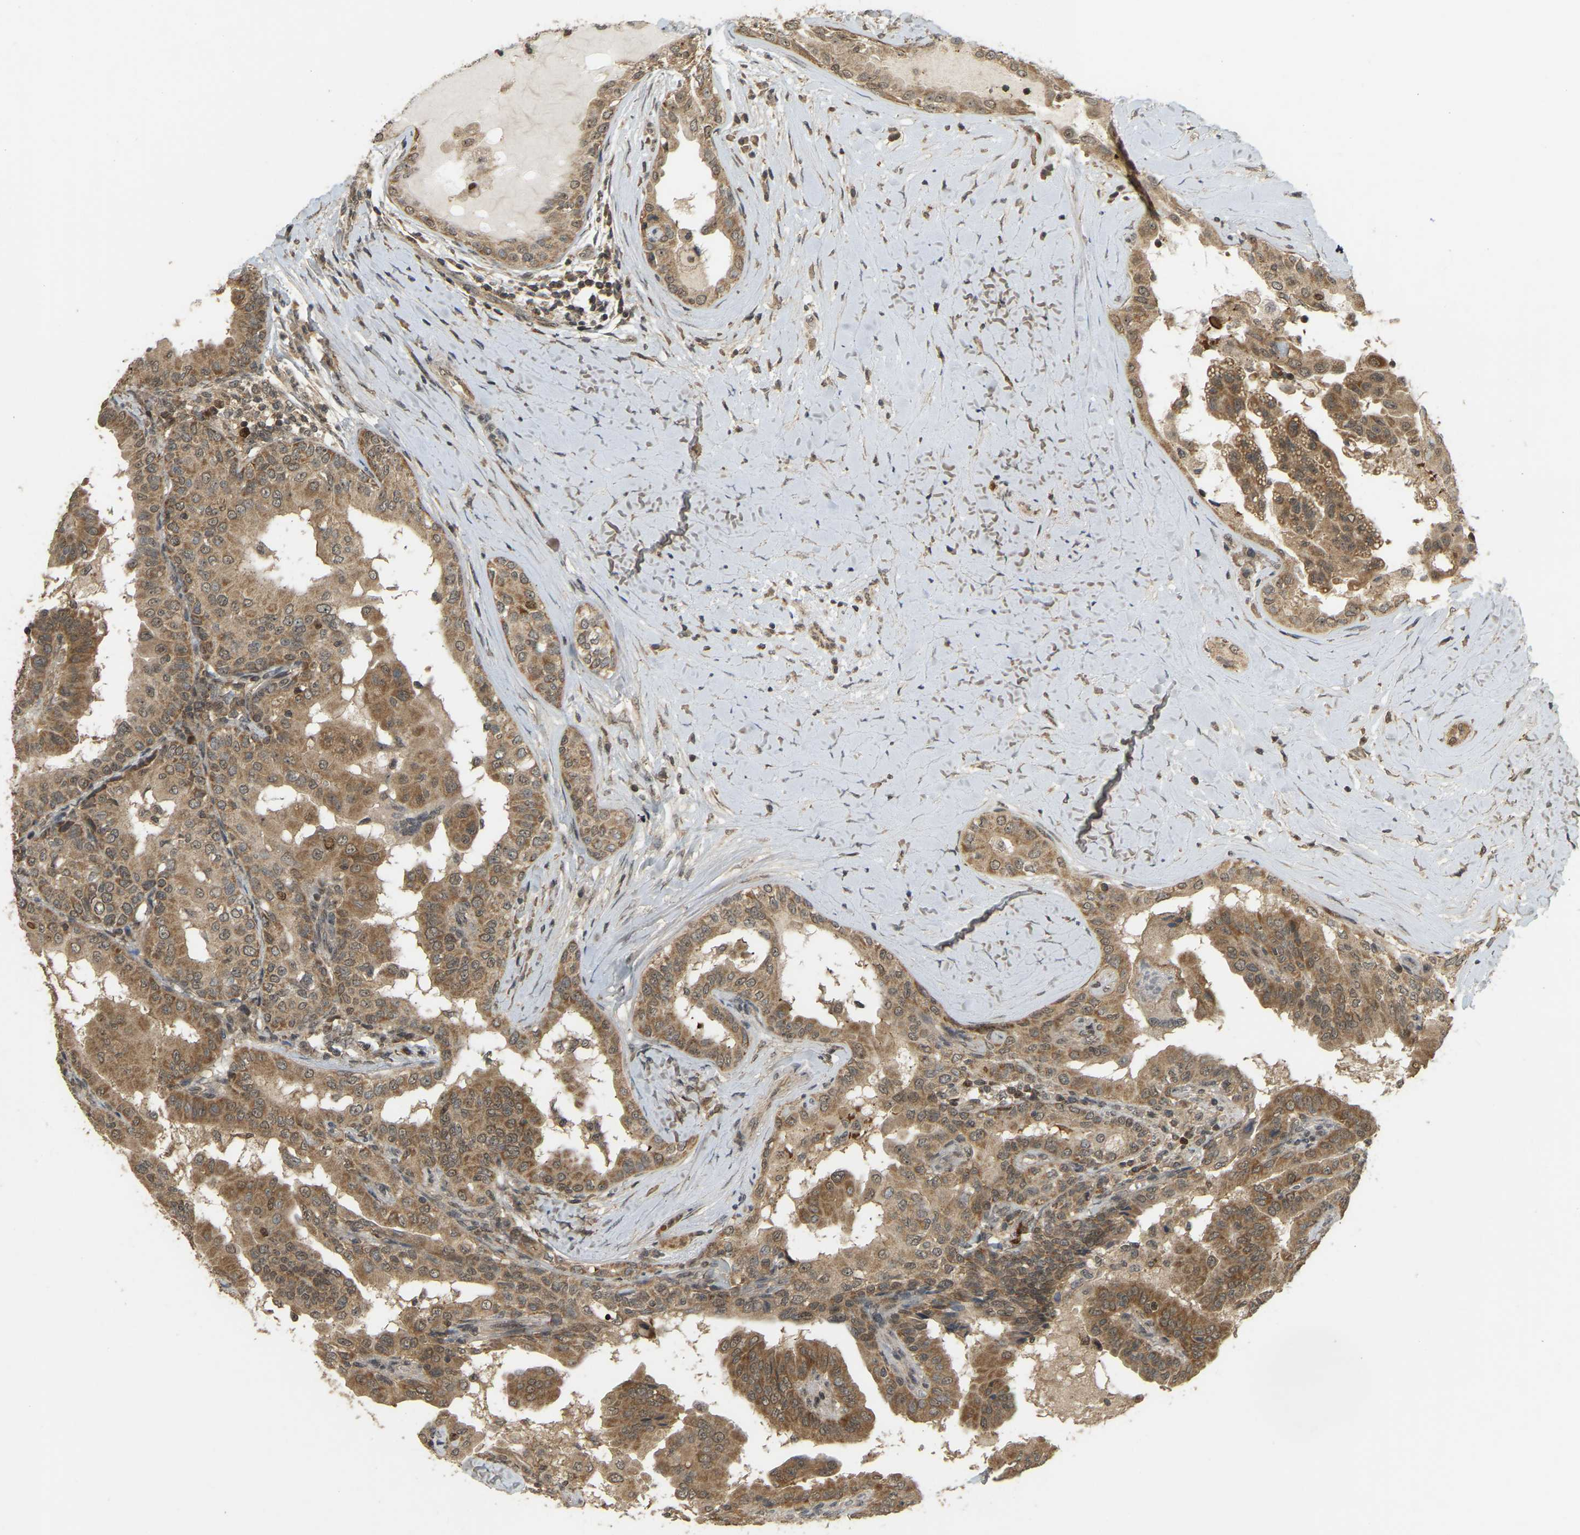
{"staining": {"intensity": "moderate", "quantity": ">75%", "location": "cytoplasmic/membranous,nuclear"}, "tissue": "thyroid cancer", "cell_type": "Tumor cells", "image_type": "cancer", "snomed": [{"axis": "morphology", "description": "Papillary adenocarcinoma, NOS"}, {"axis": "topography", "description": "Thyroid gland"}], "caption": "The image reveals immunohistochemical staining of thyroid cancer (papillary adenocarcinoma). There is moderate cytoplasmic/membranous and nuclear expression is seen in about >75% of tumor cells. (IHC, brightfield microscopy, high magnification).", "gene": "BRF2", "patient": {"sex": "male", "age": 33}}